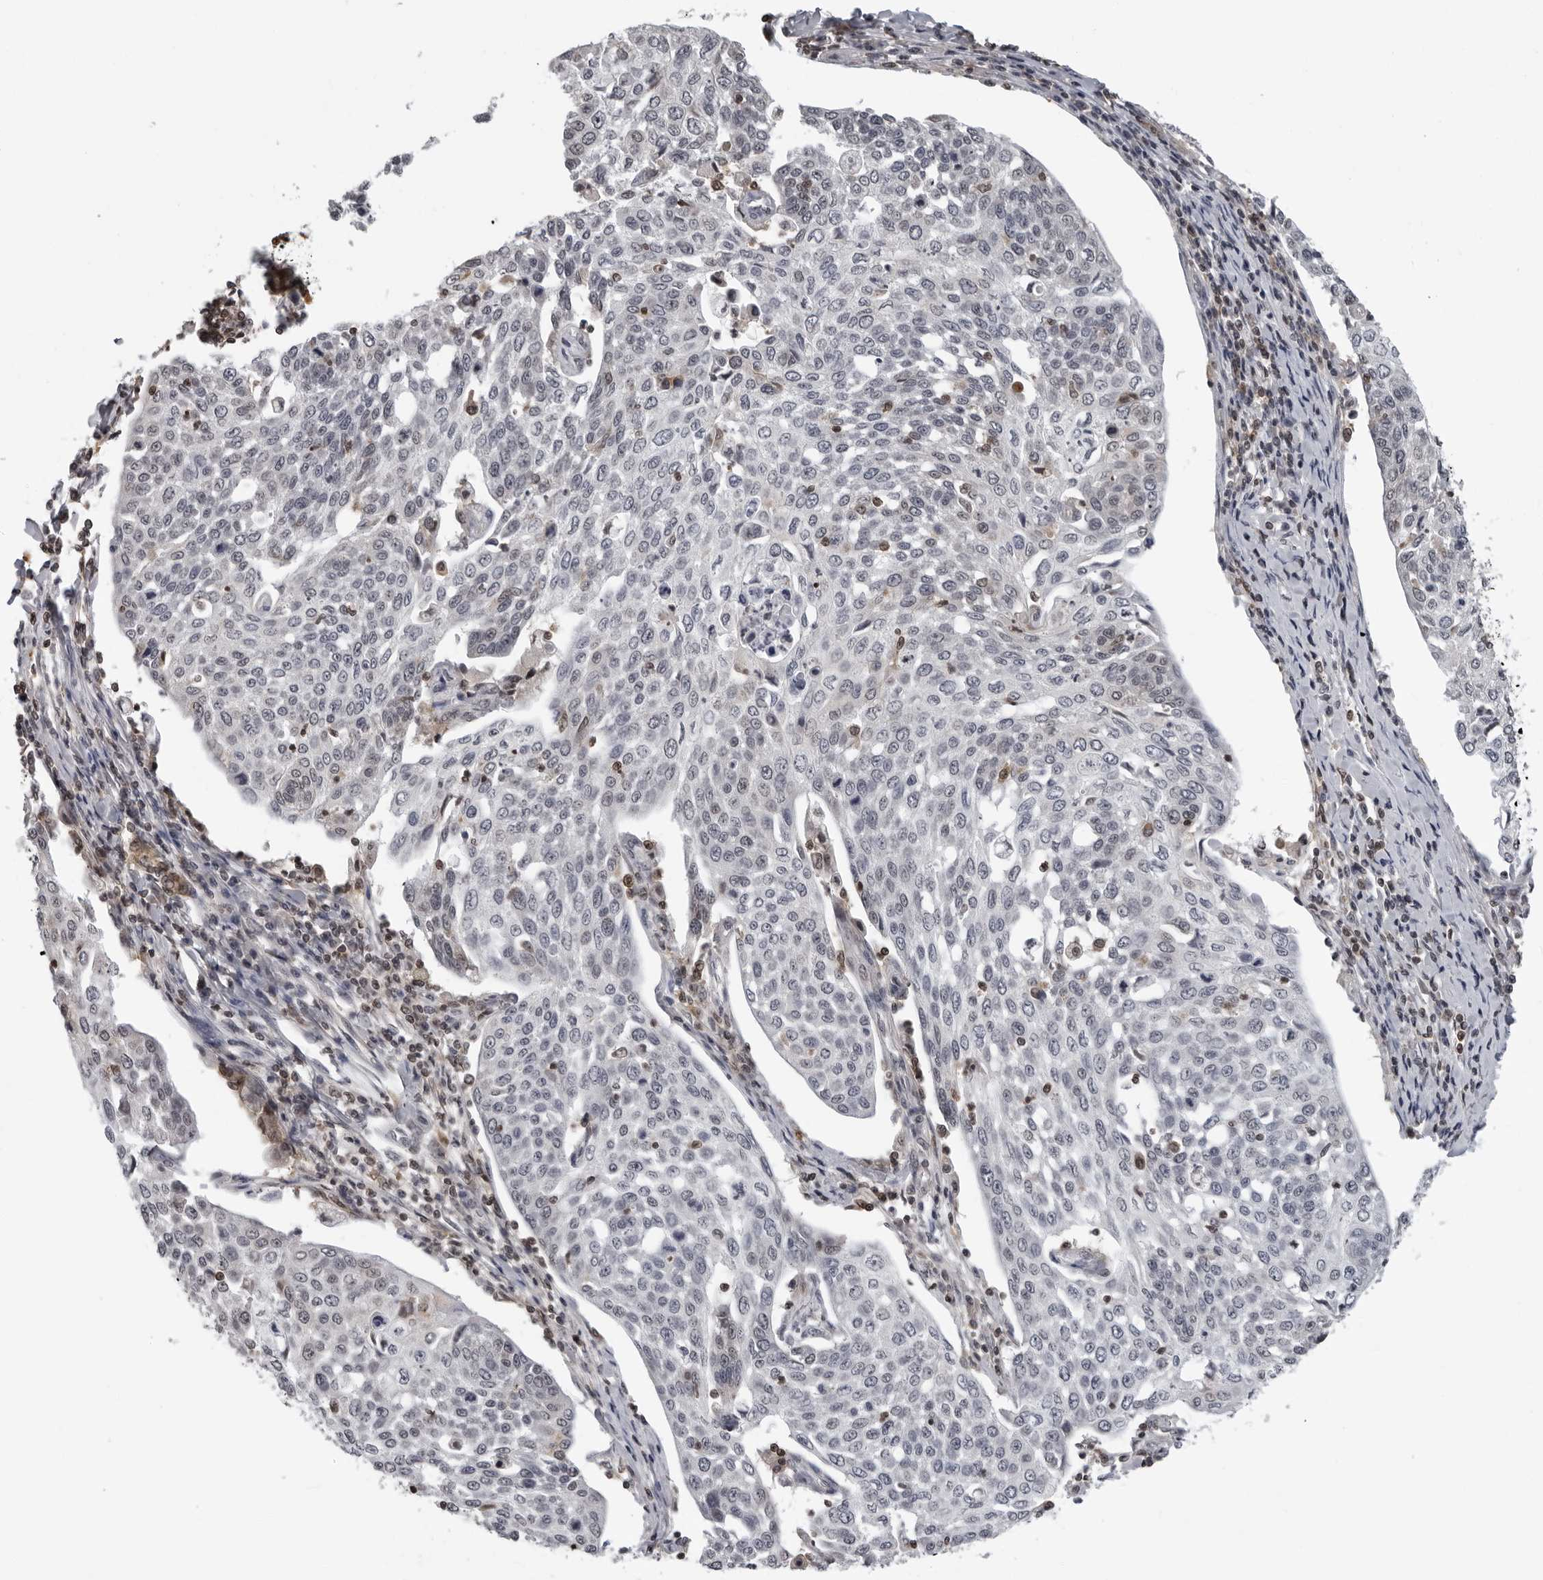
{"staining": {"intensity": "negative", "quantity": "none", "location": "none"}, "tissue": "cervical cancer", "cell_type": "Tumor cells", "image_type": "cancer", "snomed": [{"axis": "morphology", "description": "Squamous cell carcinoma, NOS"}, {"axis": "topography", "description": "Cervix"}], "caption": "High magnification brightfield microscopy of cervical cancer stained with DAB (3,3'-diaminobenzidine) (brown) and counterstained with hematoxylin (blue): tumor cells show no significant positivity.", "gene": "HSPH1", "patient": {"sex": "female", "age": 34}}